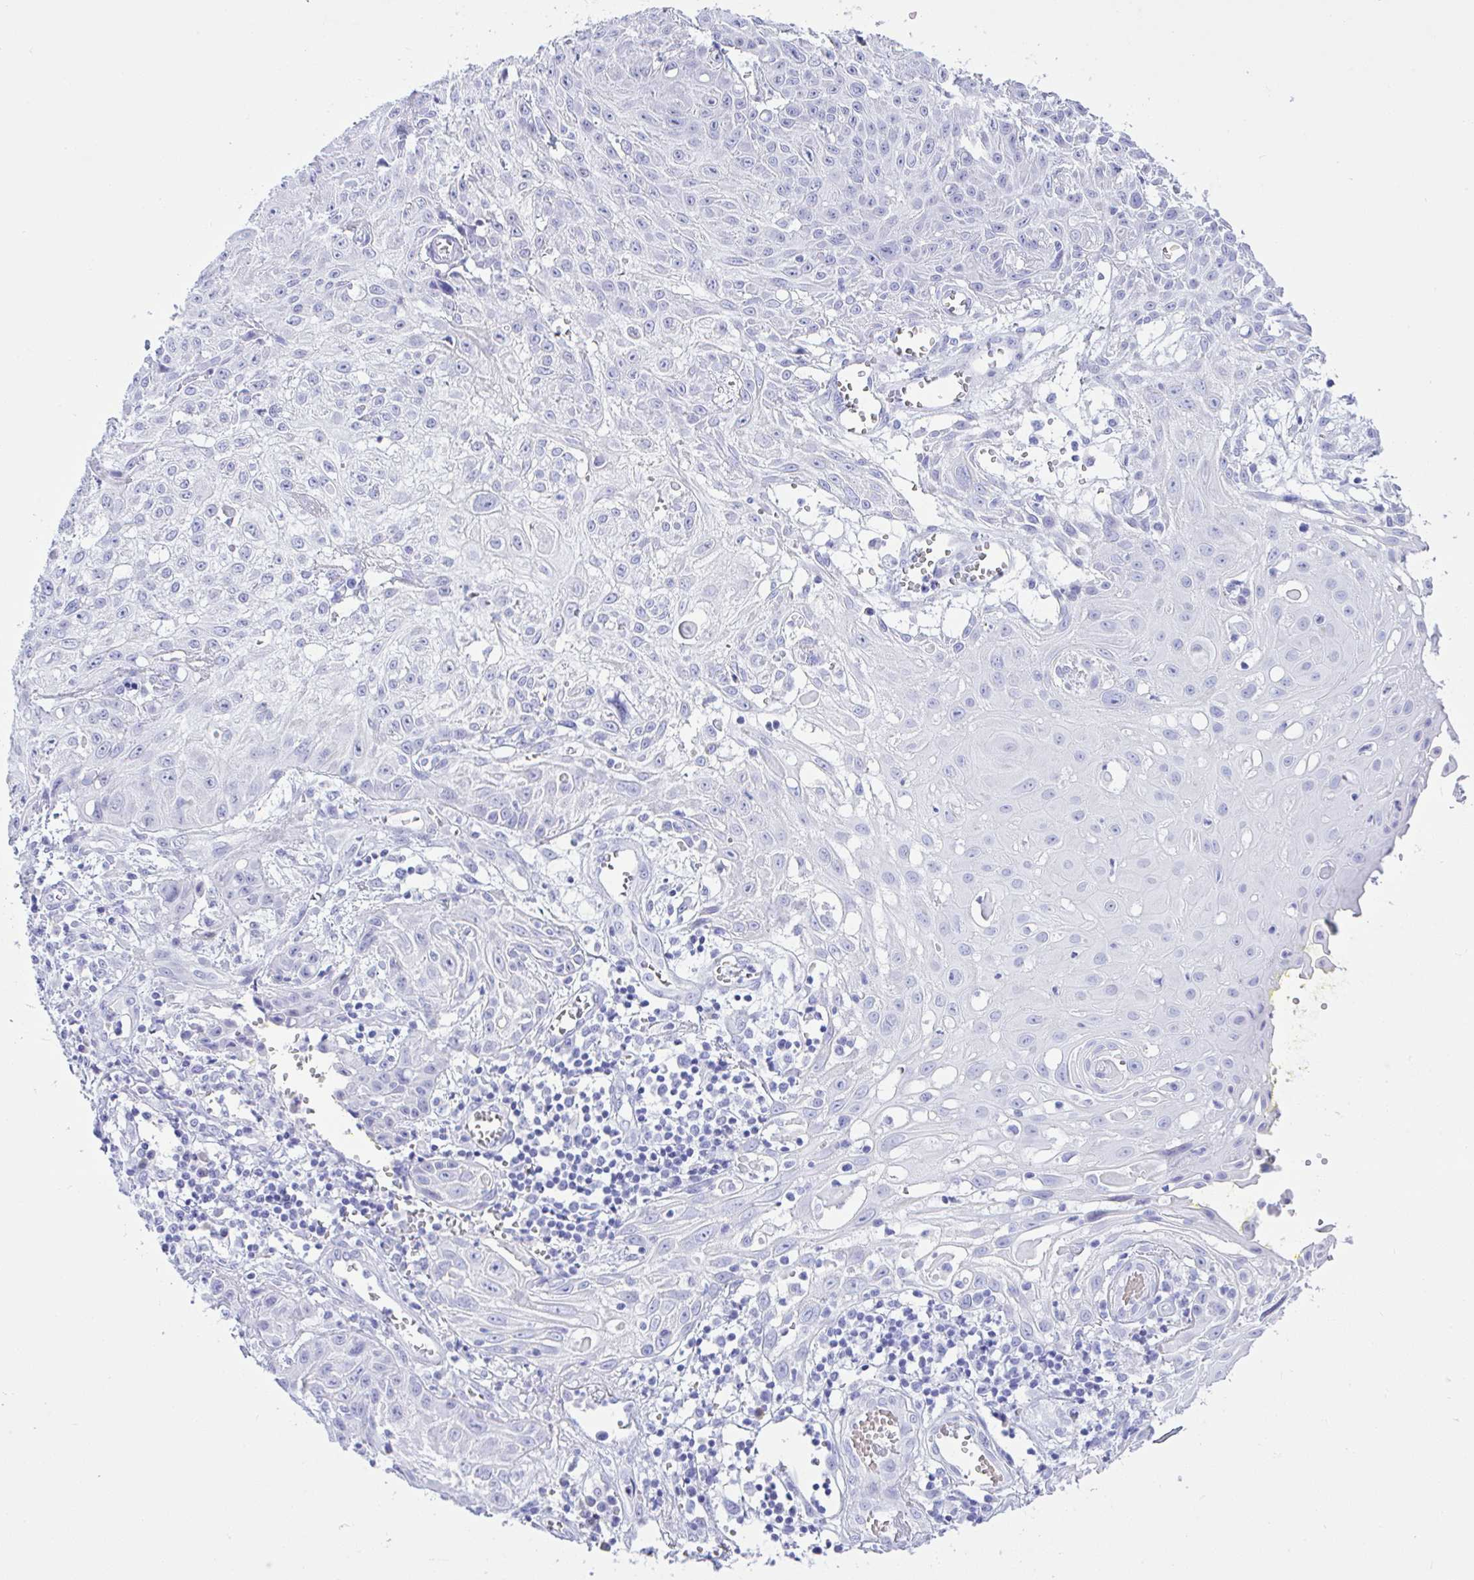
{"staining": {"intensity": "negative", "quantity": "none", "location": "none"}, "tissue": "skin cancer", "cell_type": "Tumor cells", "image_type": "cancer", "snomed": [{"axis": "morphology", "description": "Squamous cell carcinoma, NOS"}, {"axis": "topography", "description": "Skin"}, {"axis": "topography", "description": "Vulva"}], "caption": "Micrograph shows no protein staining in tumor cells of skin cancer tissue.", "gene": "SEL1L2", "patient": {"sex": "female", "age": 71}}